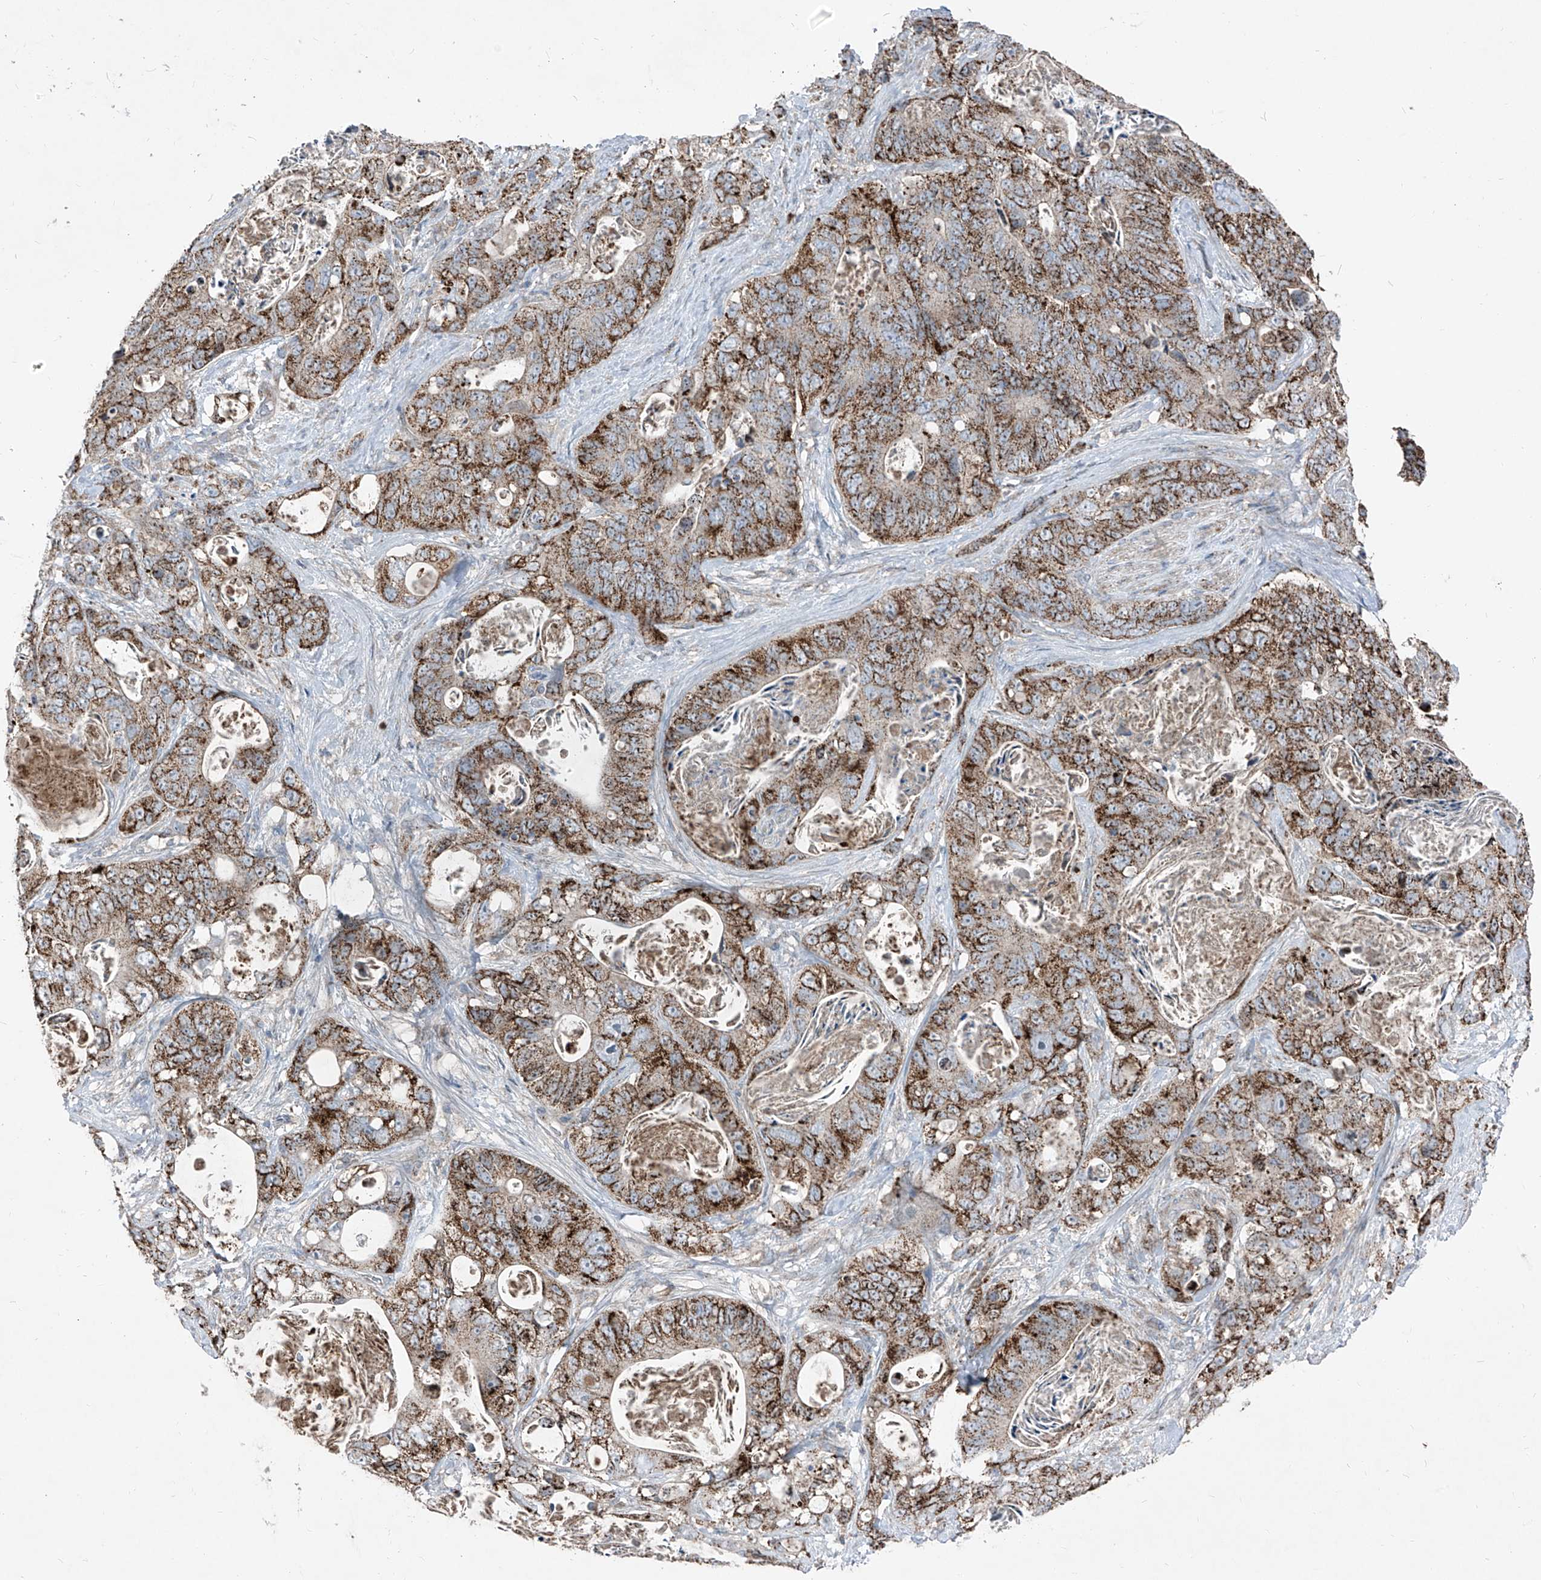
{"staining": {"intensity": "strong", "quantity": ">75%", "location": "cytoplasmic/membranous"}, "tissue": "stomach cancer", "cell_type": "Tumor cells", "image_type": "cancer", "snomed": [{"axis": "morphology", "description": "Normal tissue, NOS"}, {"axis": "morphology", "description": "Adenocarcinoma, NOS"}, {"axis": "topography", "description": "Stomach"}], "caption": "Stomach adenocarcinoma stained with immunohistochemistry shows strong cytoplasmic/membranous positivity in about >75% of tumor cells. Immunohistochemistry (ihc) stains the protein in brown and the nuclei are stained blue.", "gene": "ABCD3", "patient": {"sex": "female", "age": 89}}